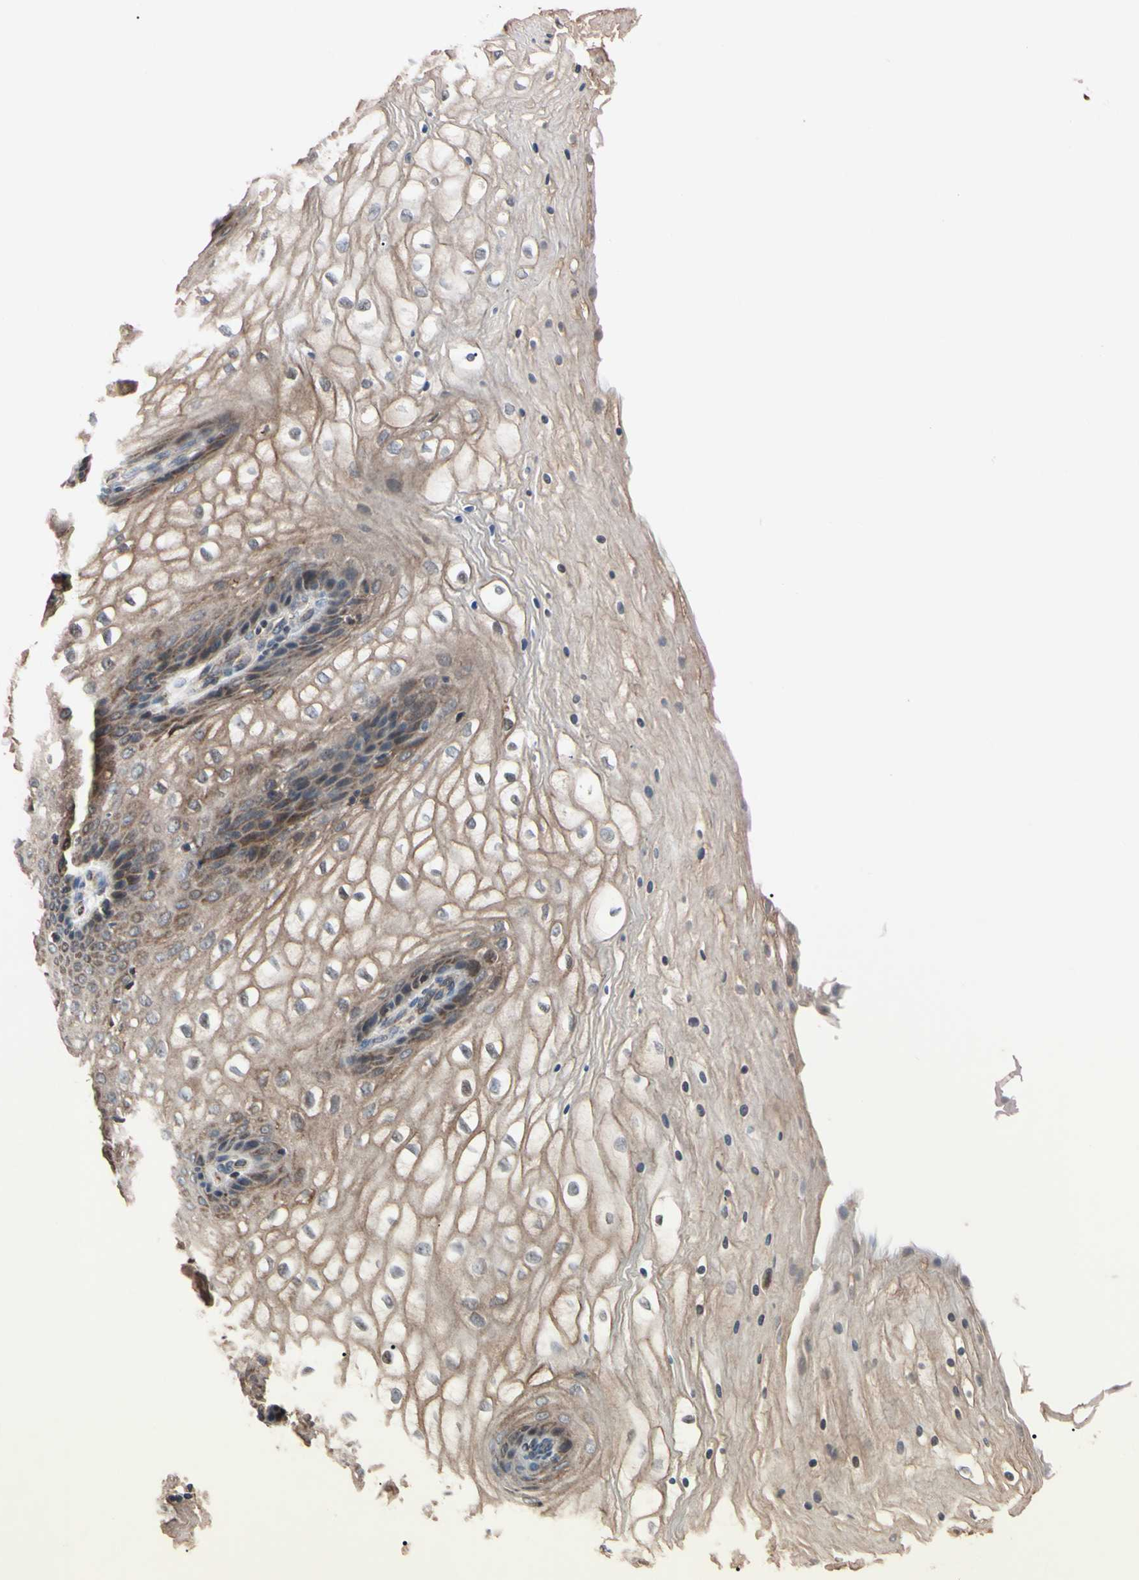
{"staining": {"intensity": "weak", "quantity": ">75%", "location": "cytoplasmic/membranous"}, "tissue": "vagina", "cell_type": "Squamous epithelial cells", "image_type": "normal", "snomed": [{"axis": "morphology", "description": "Normal tissue, NOS"}, {"axis": "topography", "description": "Vagina"}], "caption": "Vagina stained for a protein (brown) demonstrates weak cytoplasmic/membranous positive positivity in approximately >75% of squamous epithelial cells.", "gene": "TNFRSF1A", "patient": {"sex": "female", "age": 34}}